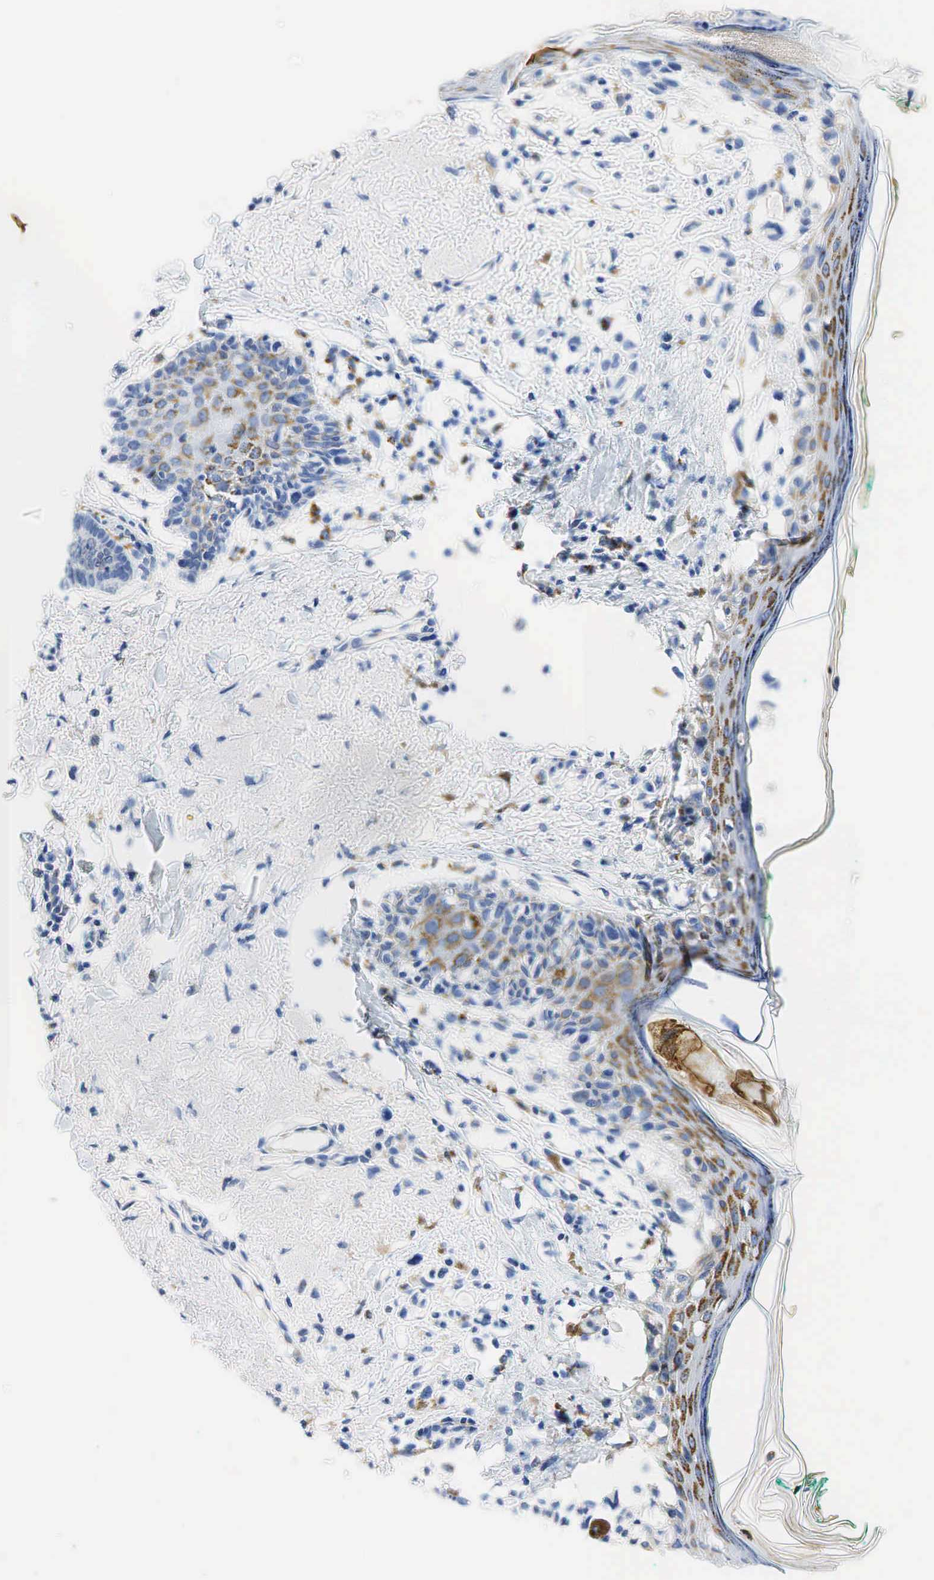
{"staining": {"intensity": "weak", "quantity": "<25%", "location": "cytoplasmic/membranous"}, "tissue": "melanoma", "cell_type": "Tumor cells", "image_type": "cancer", "snomed": [{"axis": "morphology", "description": "Malignant melanoma, NOS"}, {"axis": "topography", "description": "Skin"}], "caption": "DAB immunohistochemical staining of malignant melanoma exhibits no significant positivity in tumor cells.", "gene": "SYP", "patient": {"sex": "male", "age": 80}}